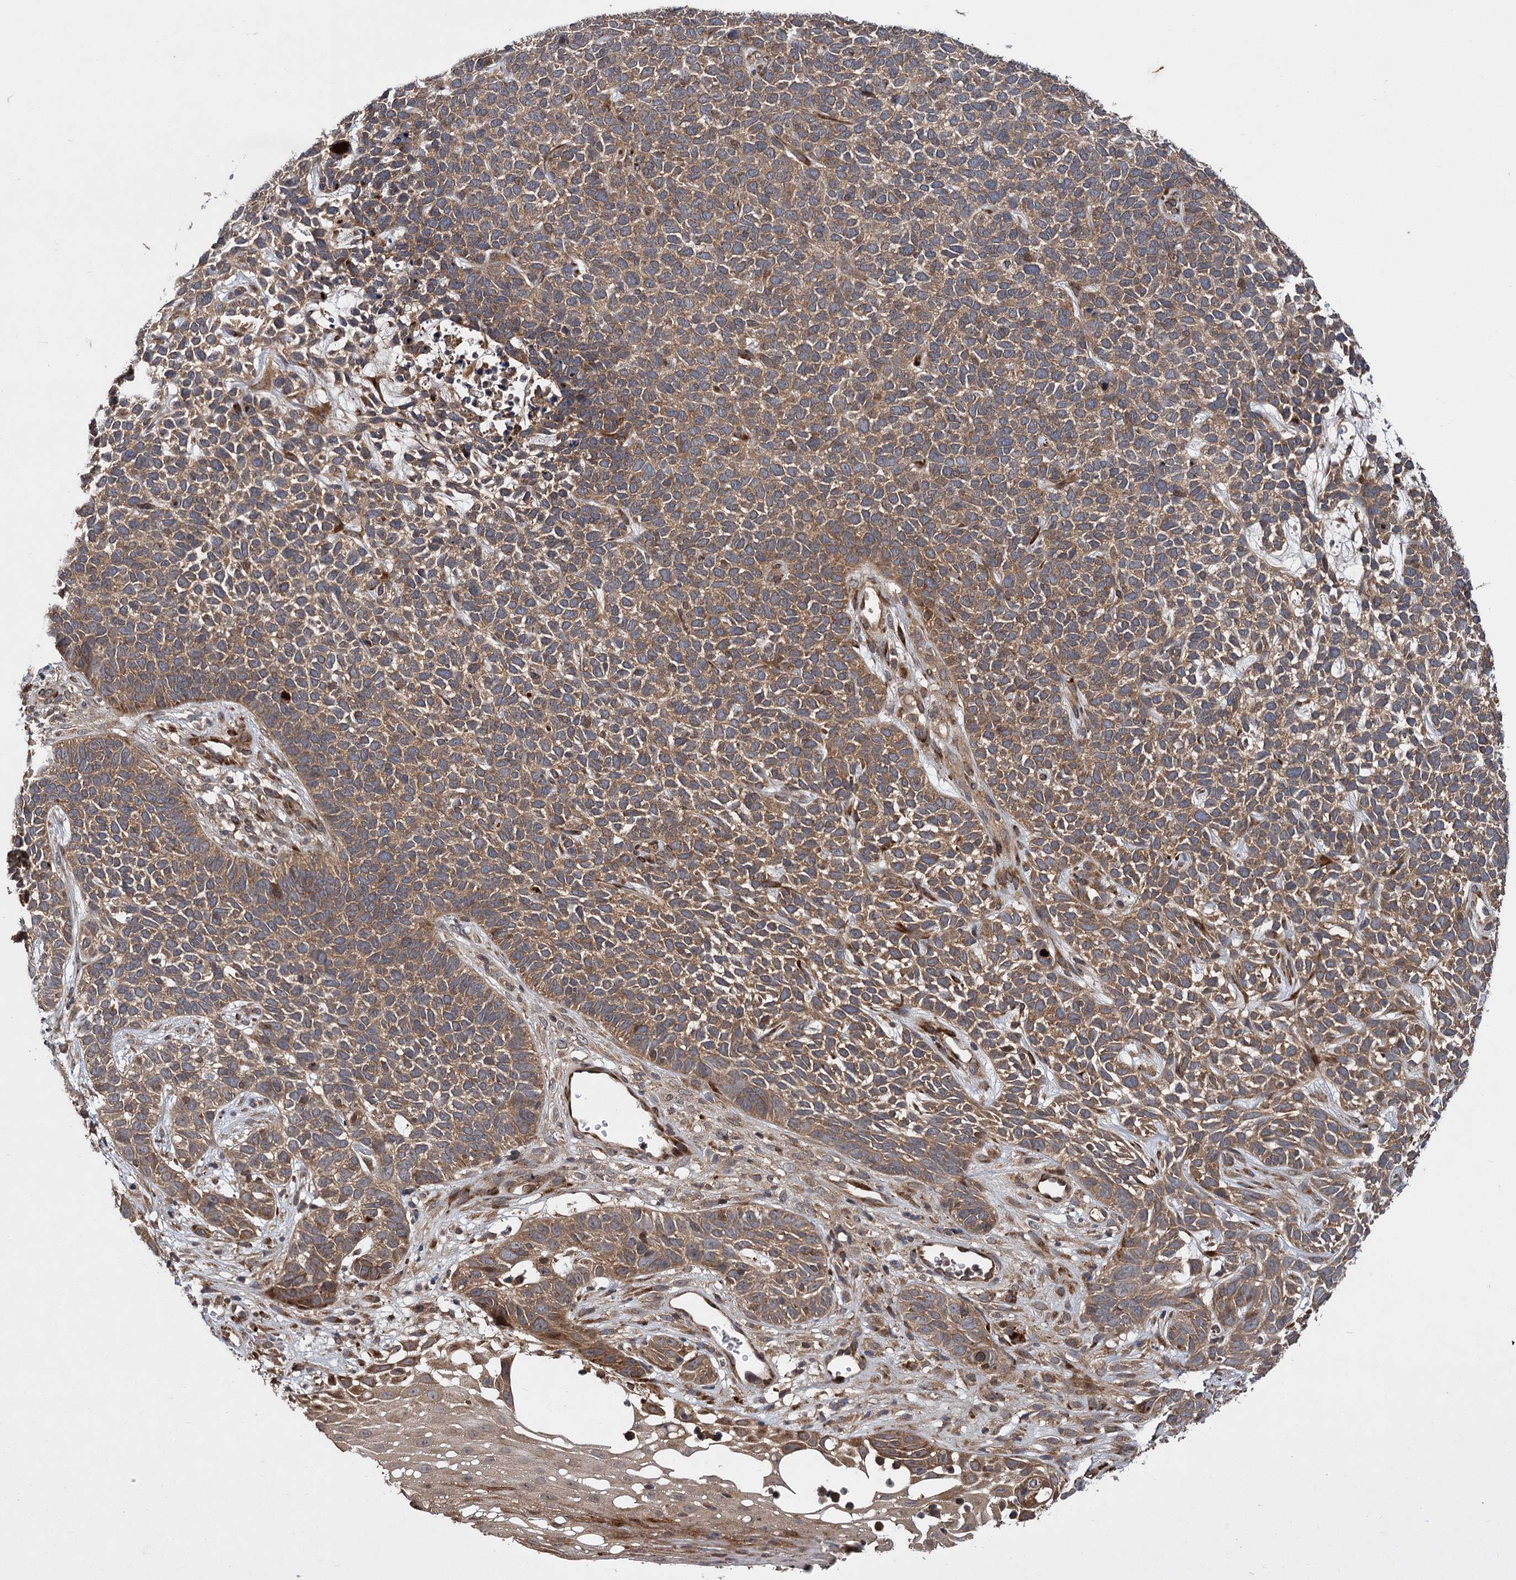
{"staining": {"intensity": "moderate", "quantity": ">75%", "location": "cytoplasmic/membranous"}, "tissue": "skin cancer", "cell_type": "Tumor cells", "image_type": "cancer", "snomed": [{"axis": "morphology", "description": "Basal cell carcinoma"}, {"axis": "topography", "description": "Skin"}], "caption": "Human basal cell carcinoma (skin) stained with a brown dye exhibits moderate cytoplasmic/membranous positive staining in approximately >75% of tumor cells.", "gene": "INPPL1", "patient": {"sex": "female", "age": 84}}